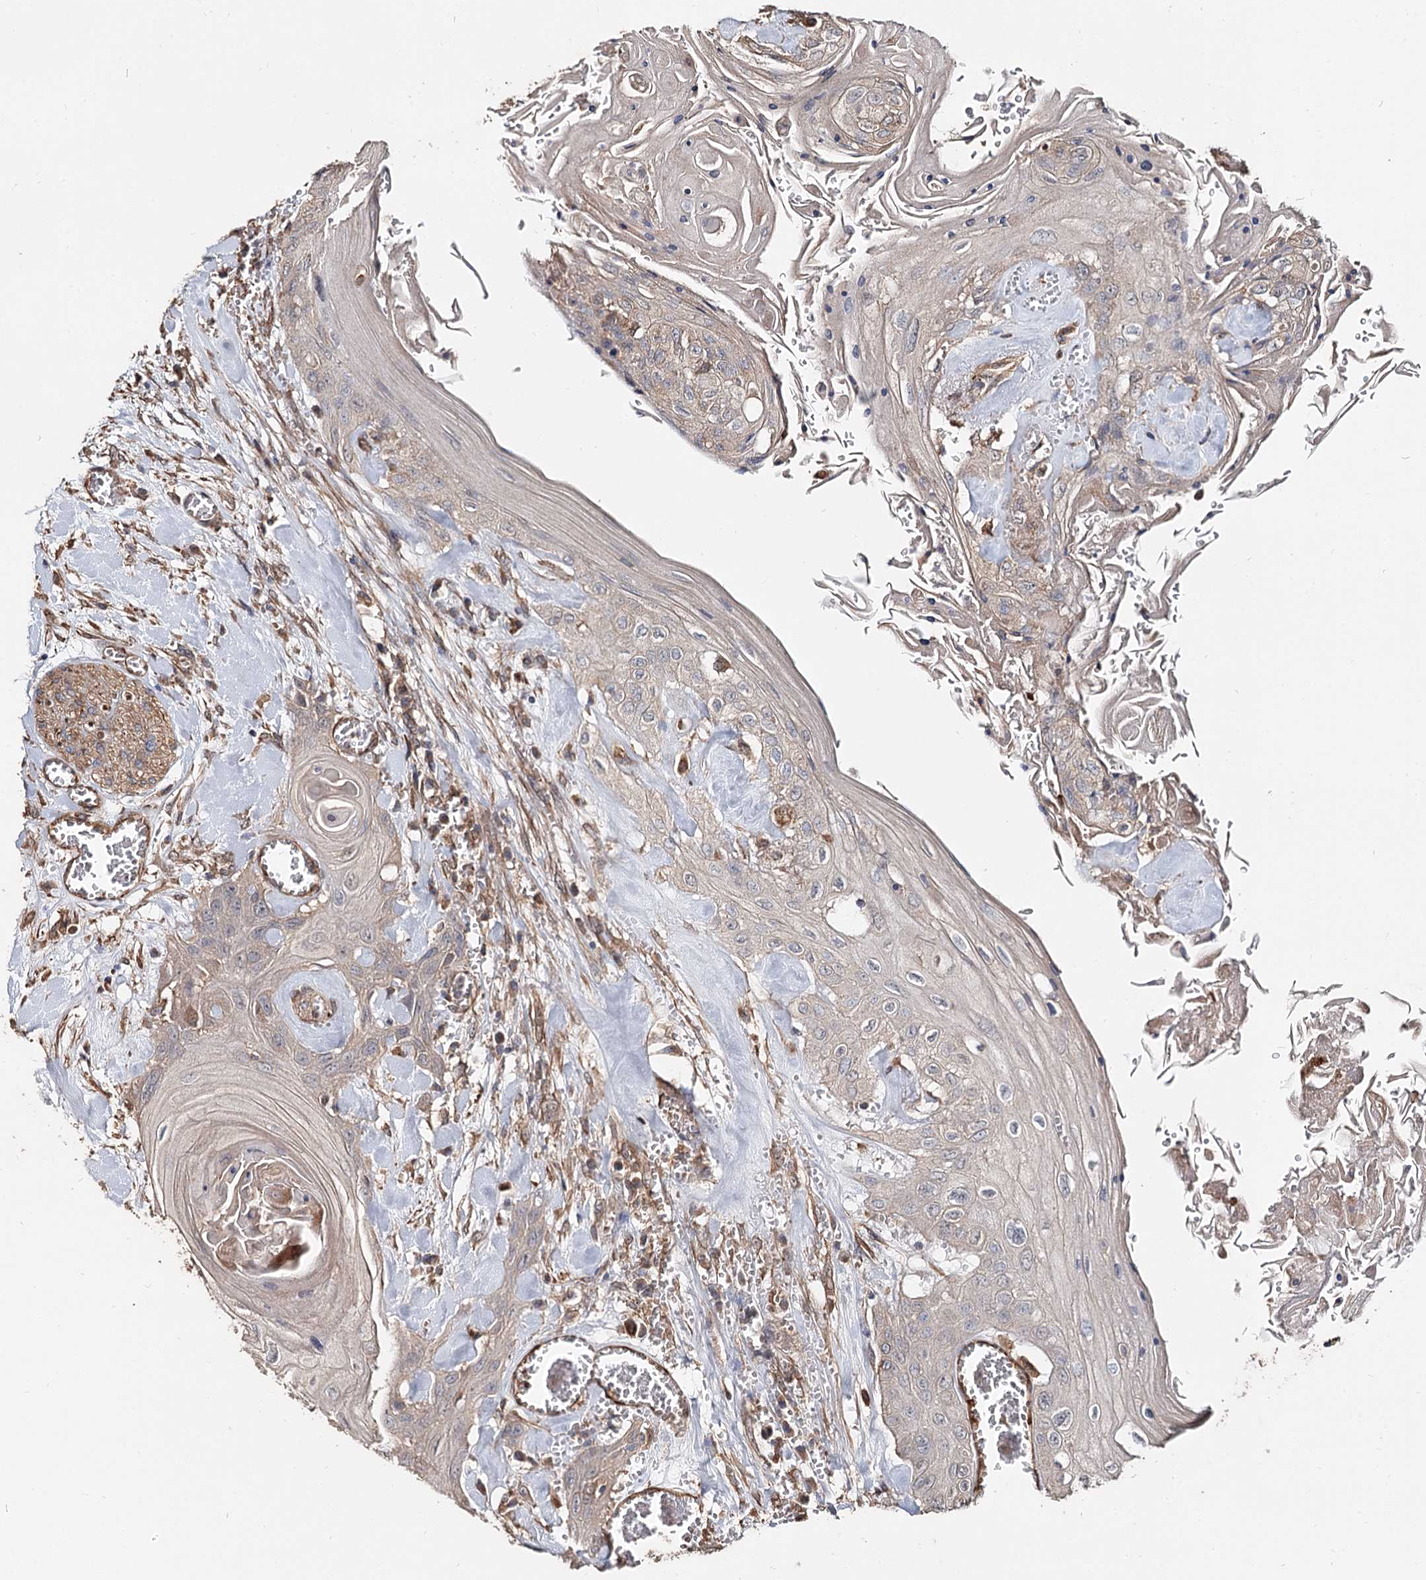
{"staining": {"intensity": "negative", "quantity": "none", "location": "none"}, "tissue": "head and neck cancer", "cell_type": "Tumor cells", "image_type": "cancer", "snomed": [{"axis": "morphology", "description": "Squamous cell carcinoma, NOS"}, {"axis": "topography", "description": "Head-Neck"}], "caption": "High power microscopy histopathology image of an immunohistochemistry histopathology image of squamous cell carcinoma (head and neck), revealing no significant staining in tumor cells. (DAB (3,3'-diaminobenzidine) immunohistochemistry (IHC), high magnification).", "gene": "SPART", "patient": {"sex": "female", "age": 43}}